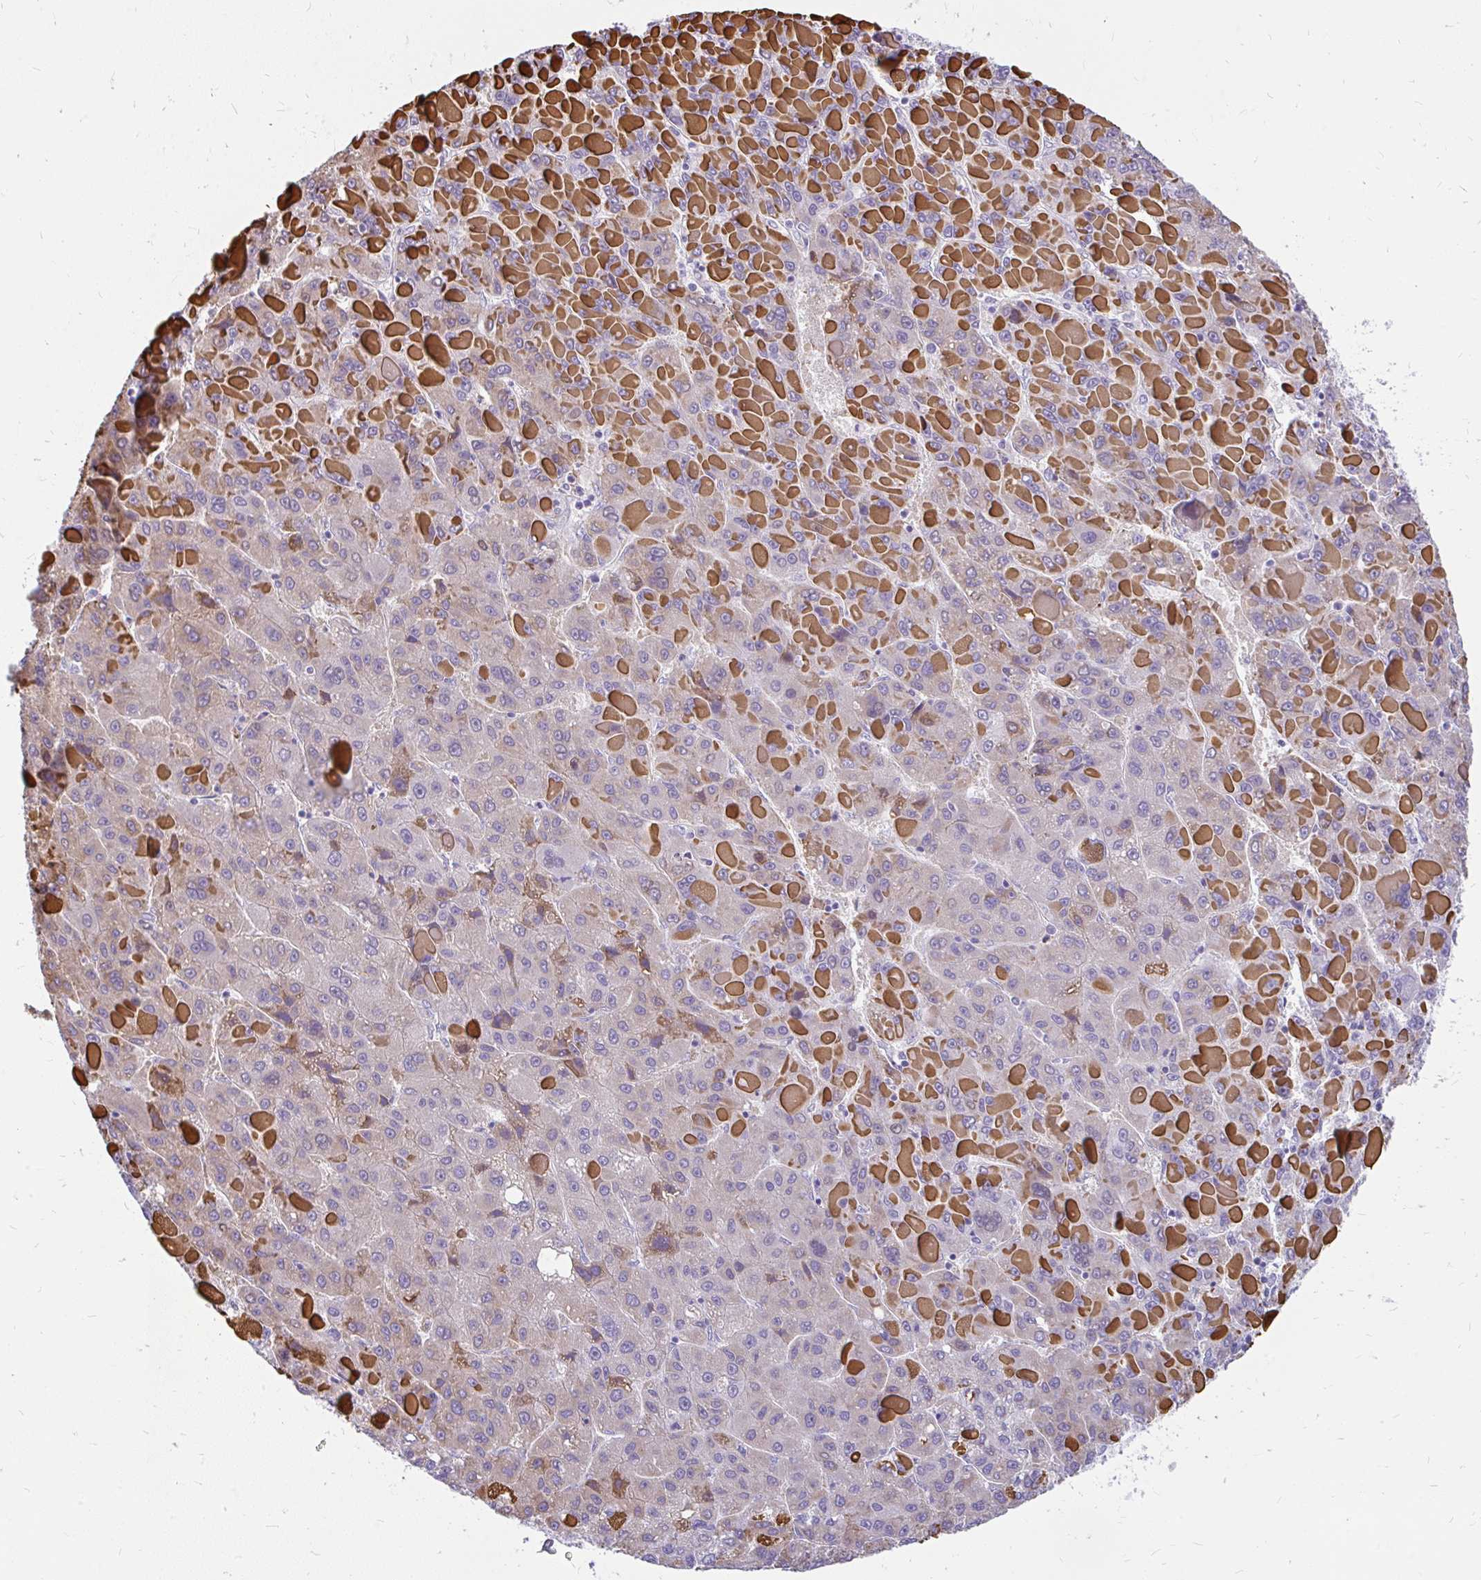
{"staining": {"intensity": "negative", "quantity": "none", "location": "none"}, "tissue": "liver cancer", "cell_type": "Tumor cells", "image_type": "cancer", "snomed": [{"axis": "morphology", "description": "Carcinoma, Hepatocellular, NOS"}, {"axis": "topography", "description": "Liver"}], "caption": "A photomicrograph of human liver hepatocellular carcinoma is negative for staining in tumor cells. The staining was performed using DAB to visualize the protein expression in brown, while the nuclei were stained in blue with hematoxylin (Magnification: 20x).", "gene": "FAM83C", "patient": {"sex": "female", "age": 82}}